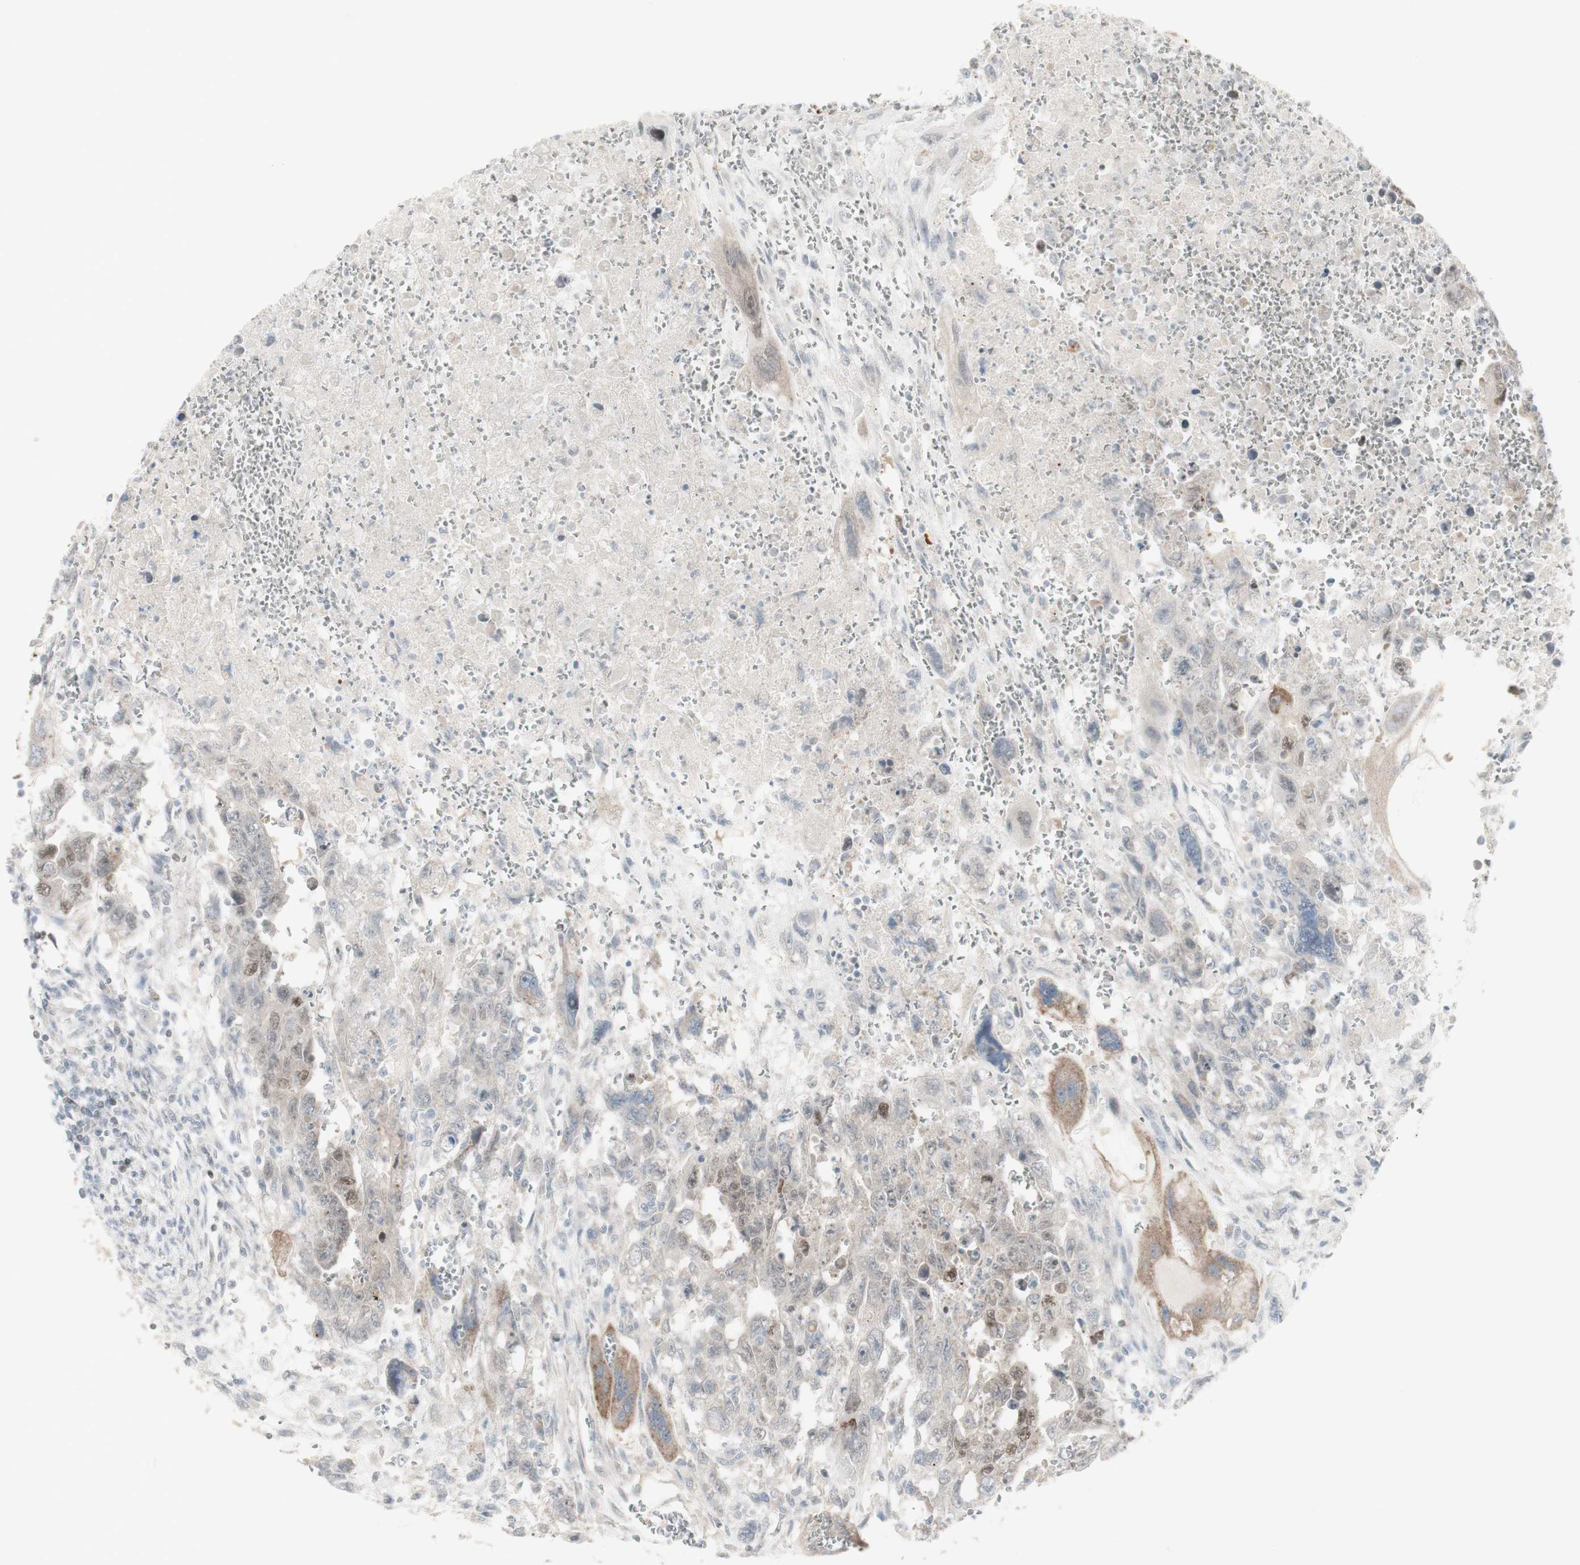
{"staining": {"intensity": "strong", "quantity": "25%-75%", "location": "cytoplasmic/membranous,nuclear"}, "tissue": "testis cancer", "cell_type": "Tumor cells", "image_type": "cancer", "snomed": [{"axis": "morphology", "description": "Carcinoma, Embryonal, NOS"}, {"axis": "topography", "description": "Testis"}], "caption": "Human embryonal carcinoma (testis) stained with a protein marker reveals strong staining in tumor cells.", "gene": "C1orf116", "patient": {"sex": "male", "age": 28}}